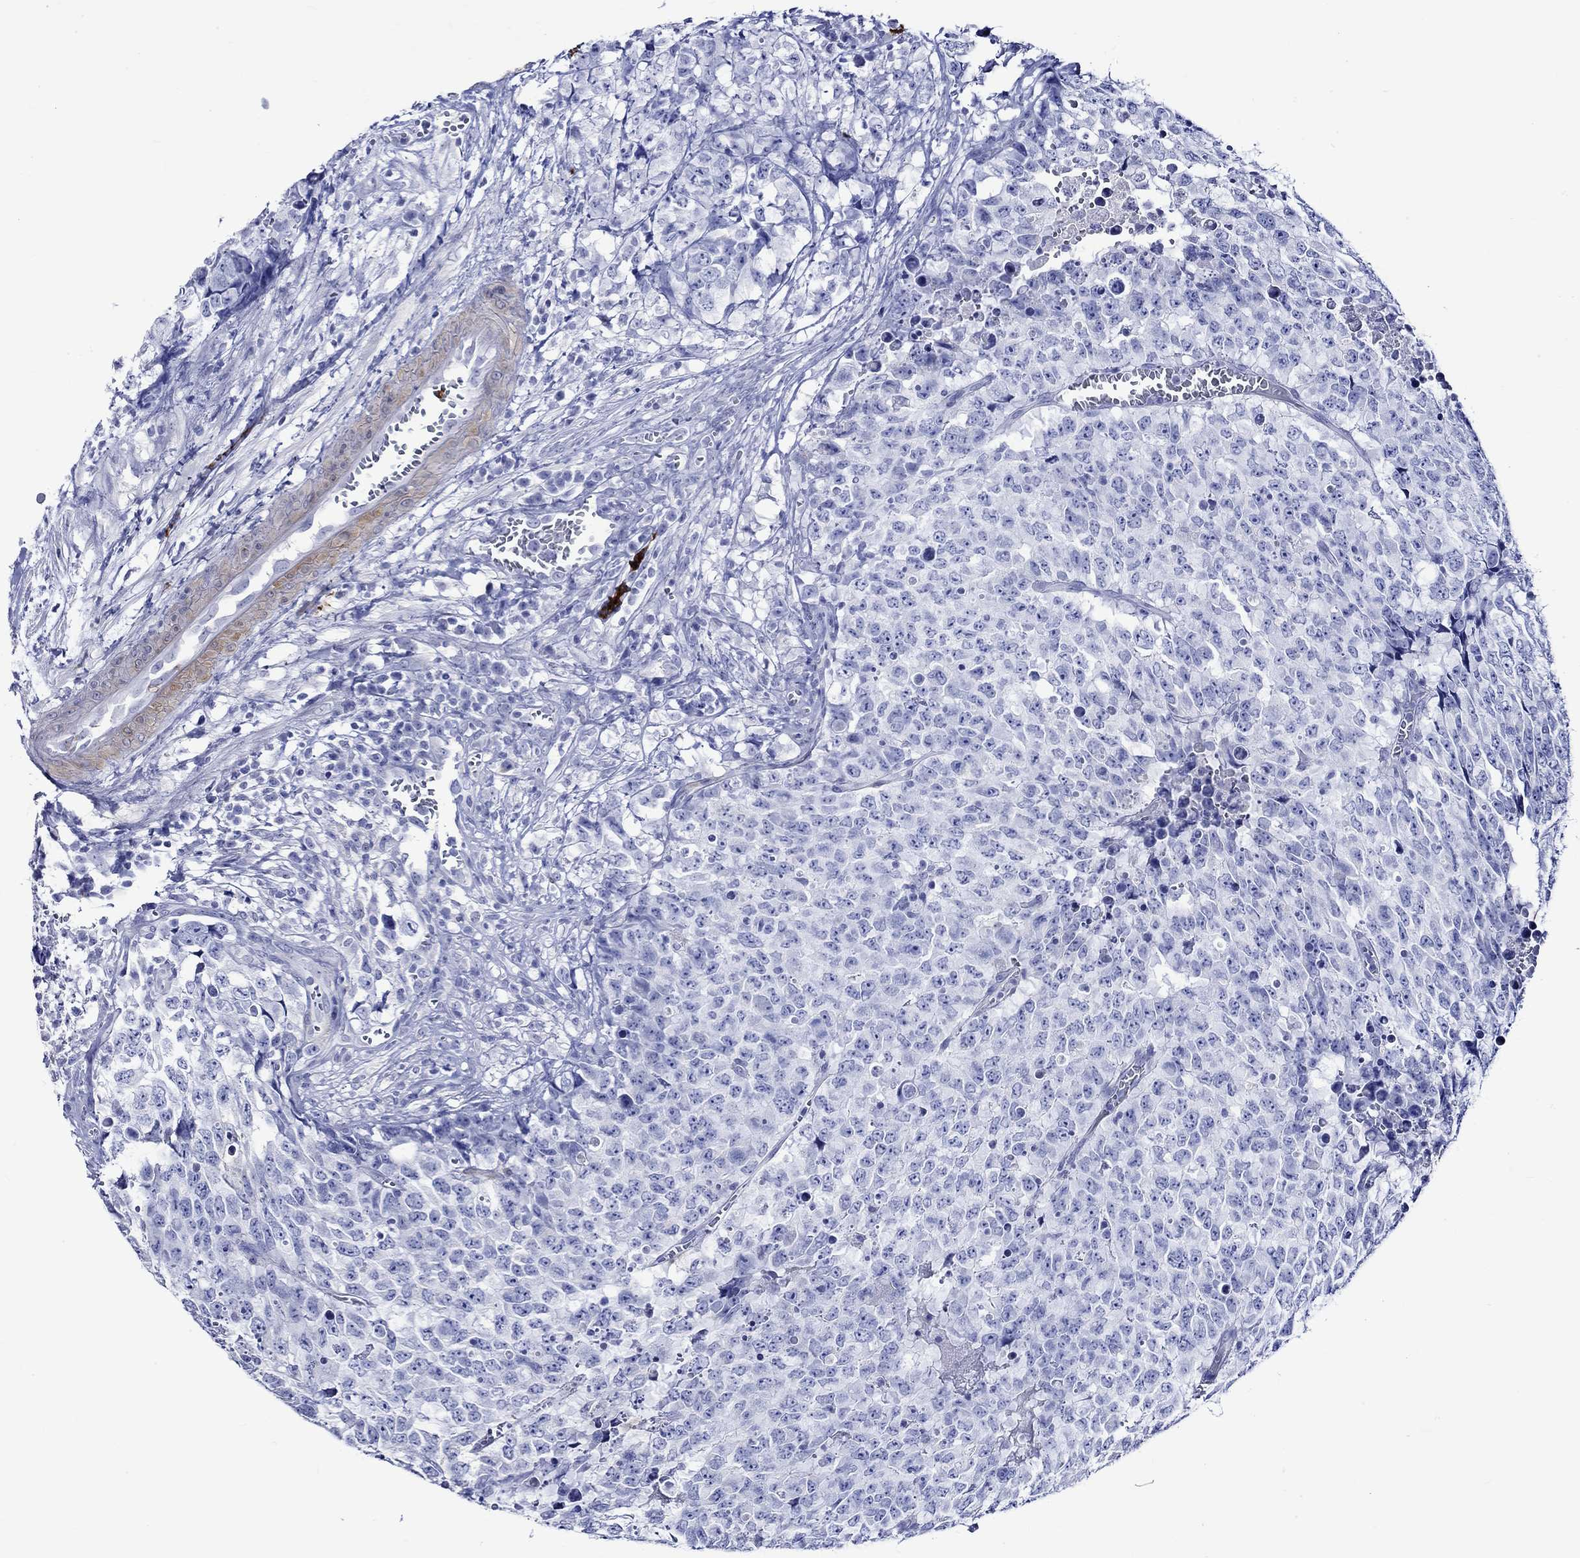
{"staining": {"intensity": "negative", "quantity": "none", "location": "none"}, "tissue": "testis cancer", "cell_type": "Tumor cells", "image_type": "cancer", "snomed": [{"axis": "morphology", "description": "Carcinoma, Embryonal, NOS"}, {"axis": "topography", "description": "Testis"}], "caption": "Immunohistochemistry photomicrograph of neoplastic tissue: human embryonal carcinoma (testis) stained with DAB reveals no significant protein staining in tumor cells.", "gene": "CRYAB", "patient": {"sex": "male", "age": 23}}